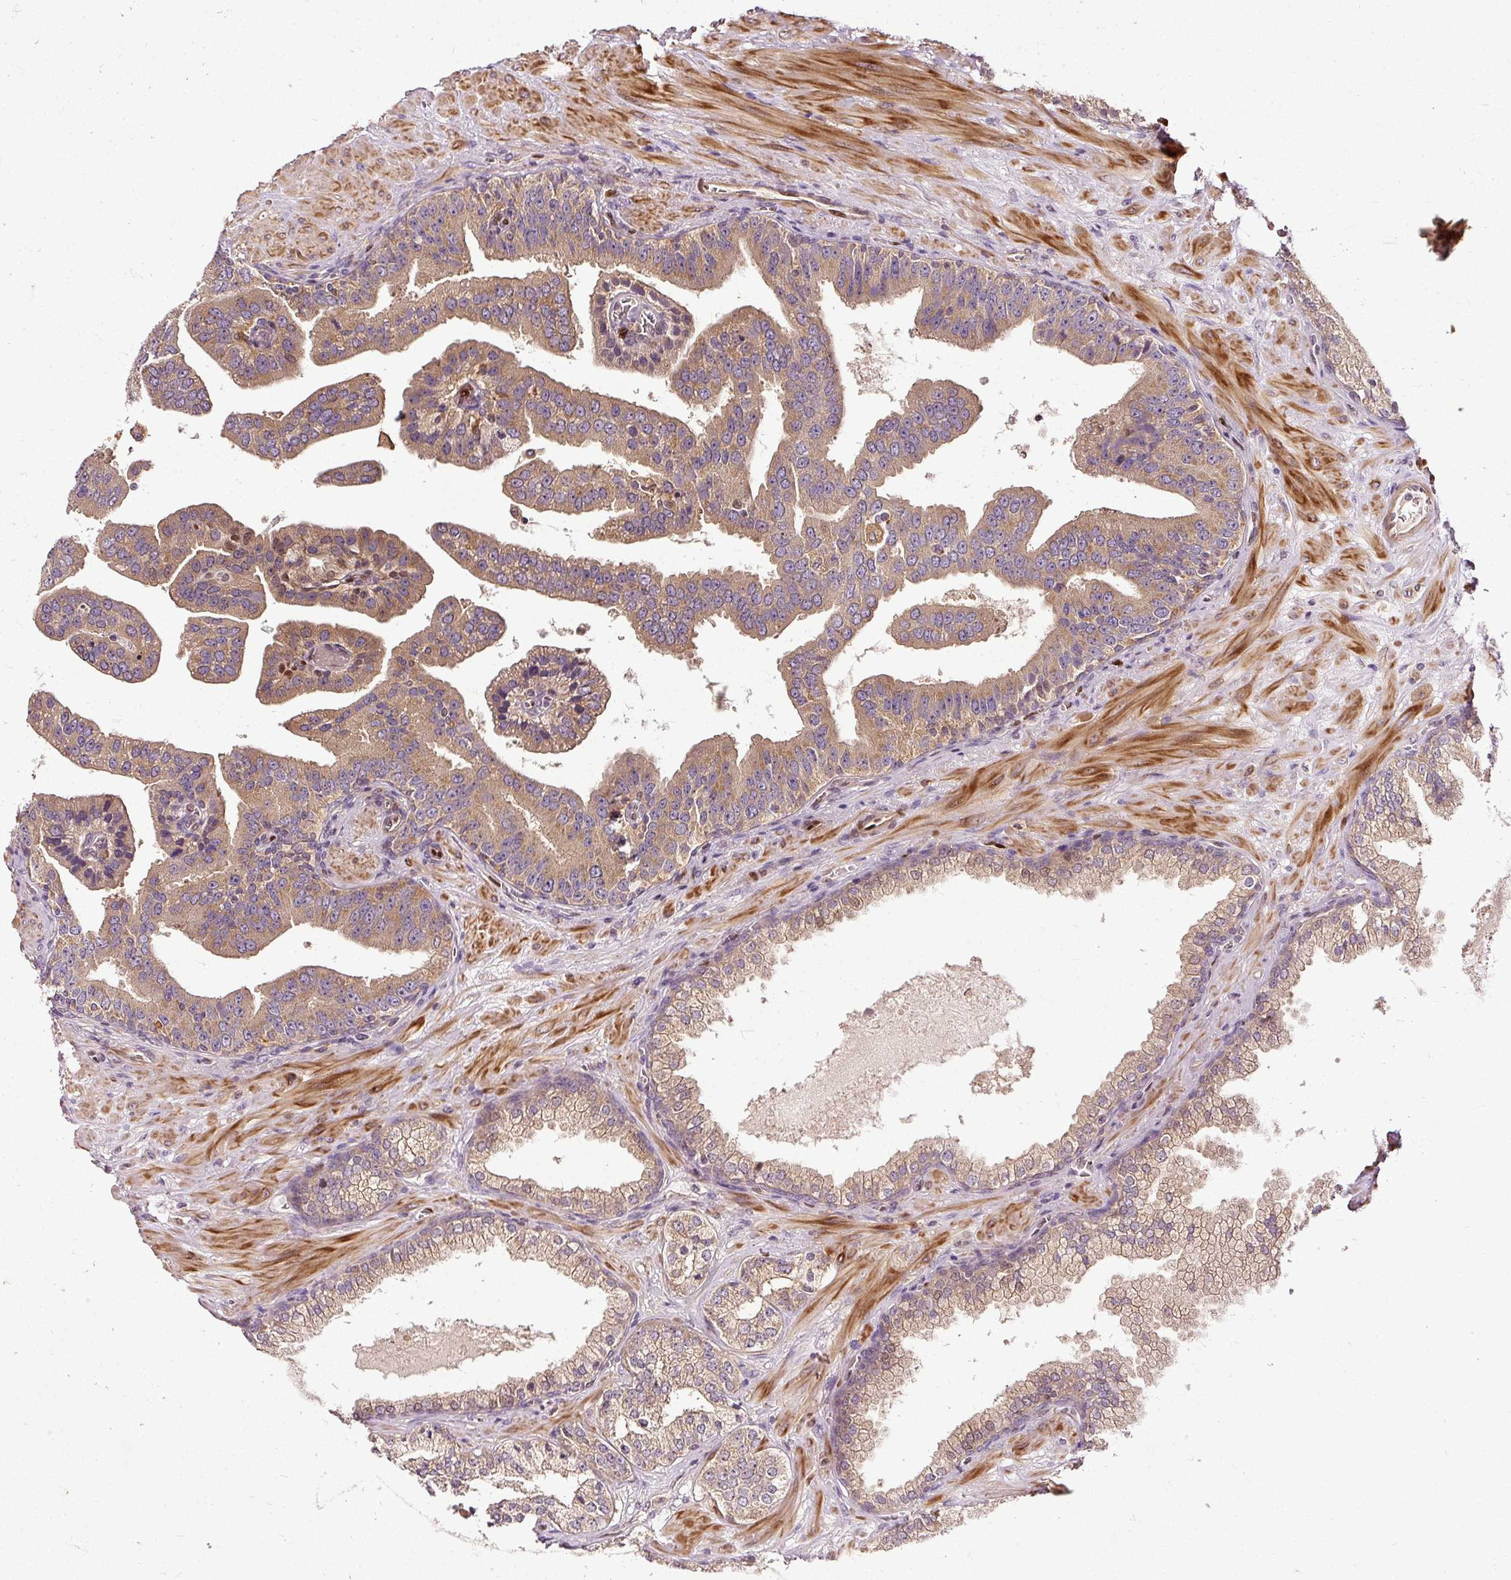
{"staining": {"intensity": "moderate", "quantity": ">75%", "location": "cytoplasmic/membranous,nuclear"}, "tissue": "prostate cancer", "cell_type": "Tumor cells", "image_type": "cancer", "snomed": [{"axis": "morphology", "description": "Adenocarcinoma, High grade"}, {"axis": "topography", "description": "Prostate"}], "caption": "IHC (DAB (3,3'-diaminobenzidine)) staining of human prostate cancer reveals moderate cytoplasmic/membranous and nuclear protein expression in about >75% of tumor cells. The staining was performed using DAB to visualize the protein expression in brown, while the nuclei were stained in blue with hematoxylin (Magnification: 20x).", "gene": "NAPA", "patient": {"sex": "male", "age": 55}}